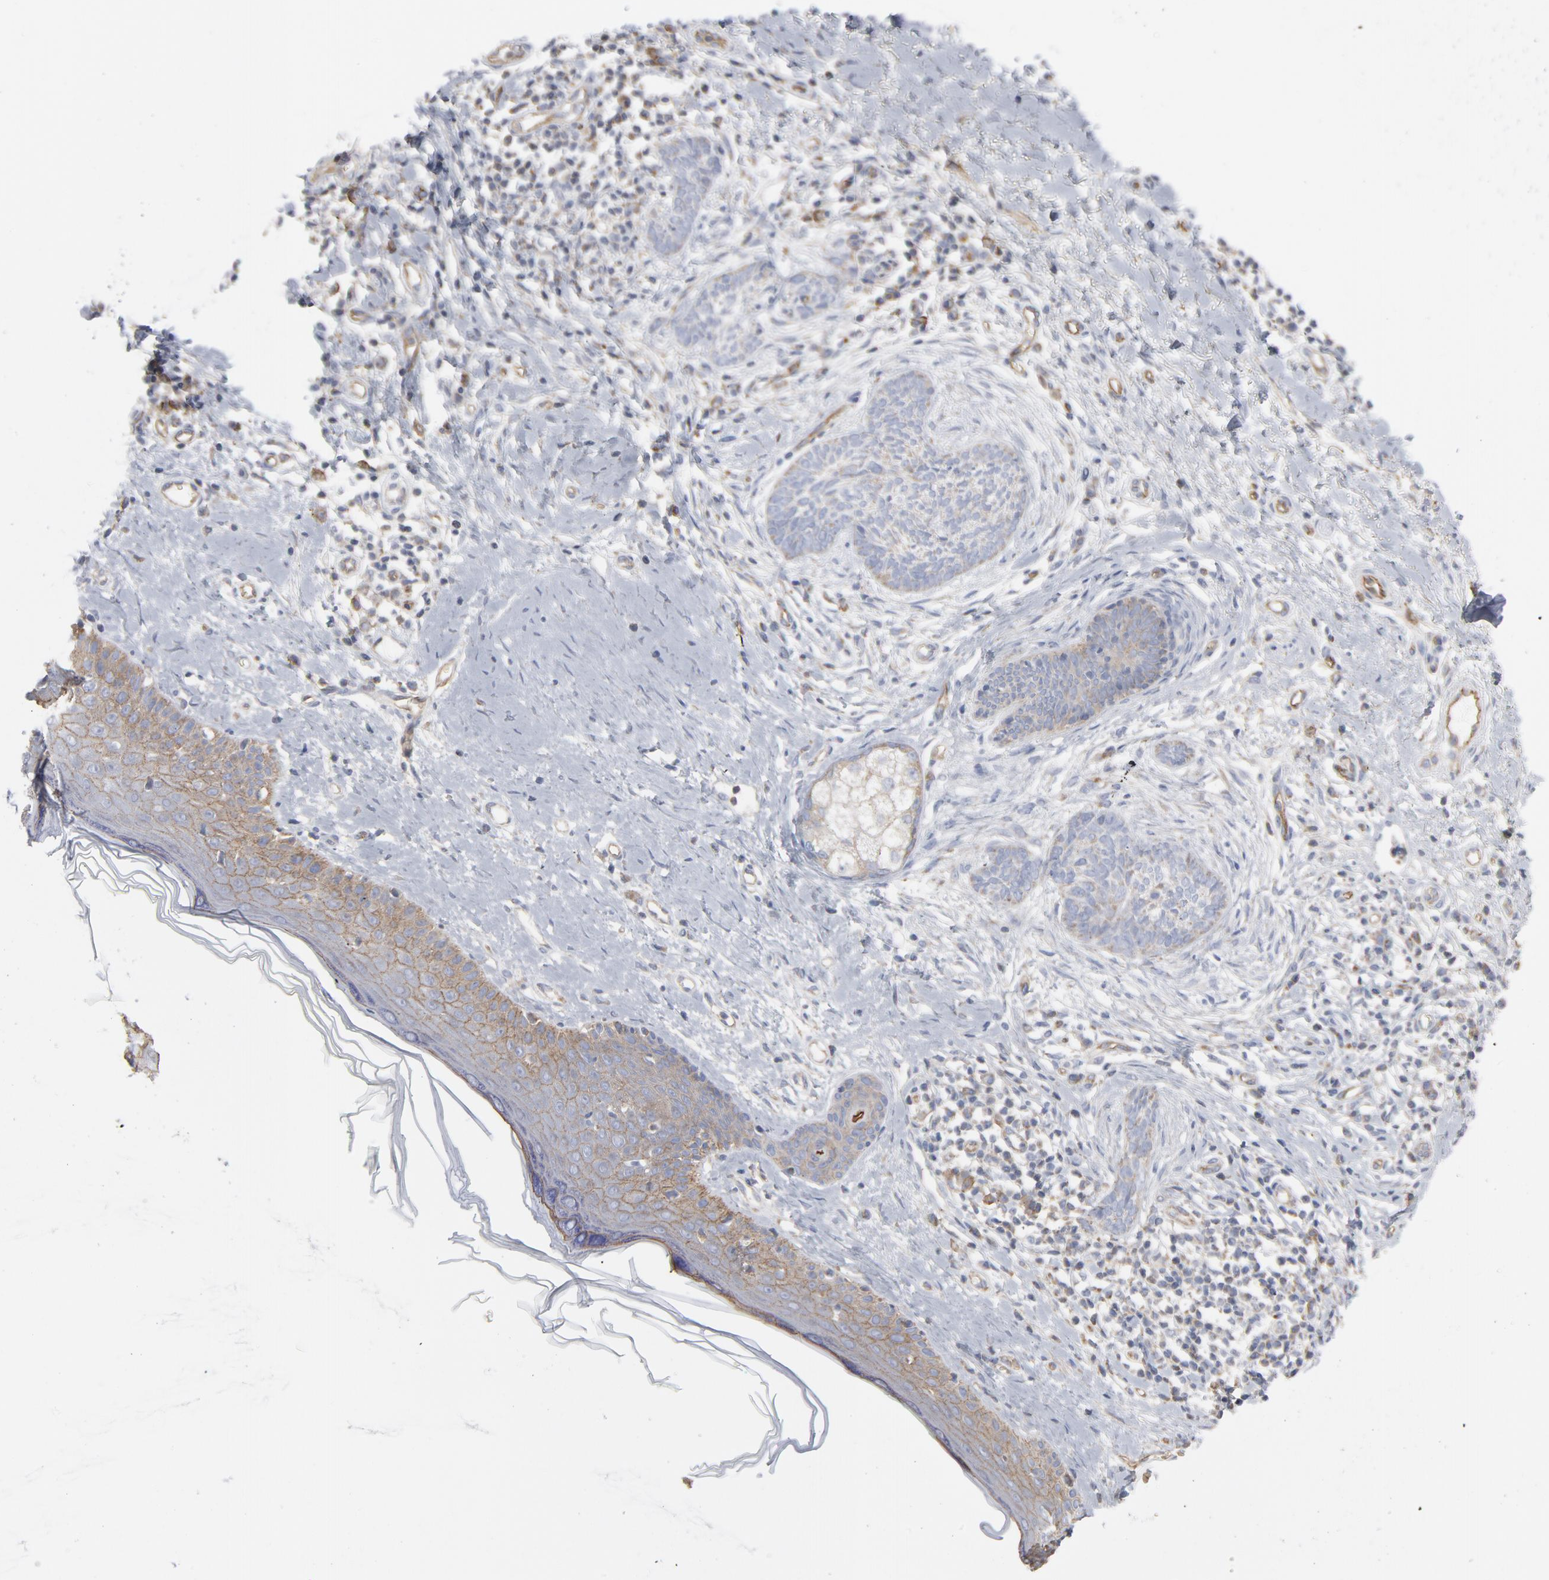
{"staining": {"intensity": "weak", "quantity": "<25%", "location": "cytoplasmic/membranous"}, "tissue": "skin cancer", "cell_type": "Tumor cells", "image_type": "cancer", "snomed": [{"axis": "morphology", "description": "Normal tissue, NOS"}, {"axis": "morphology", "description": "Basal cell carcinoma"}, {"axis": "topography", "description": "Skin"}], "caption": "DAB immunohistochemical staining of skin basal cell carcinoma shows no significant expression in tumor cells. The staining was performed using DAB (3,3'-diaminobenzidine) to visualize the protein expression in brown, while the nuclei were stained in blue with hematoxylin (Magnification: 20x).", "gene": "OXA1L", "patient": {"sex": "male", "age": 71}}